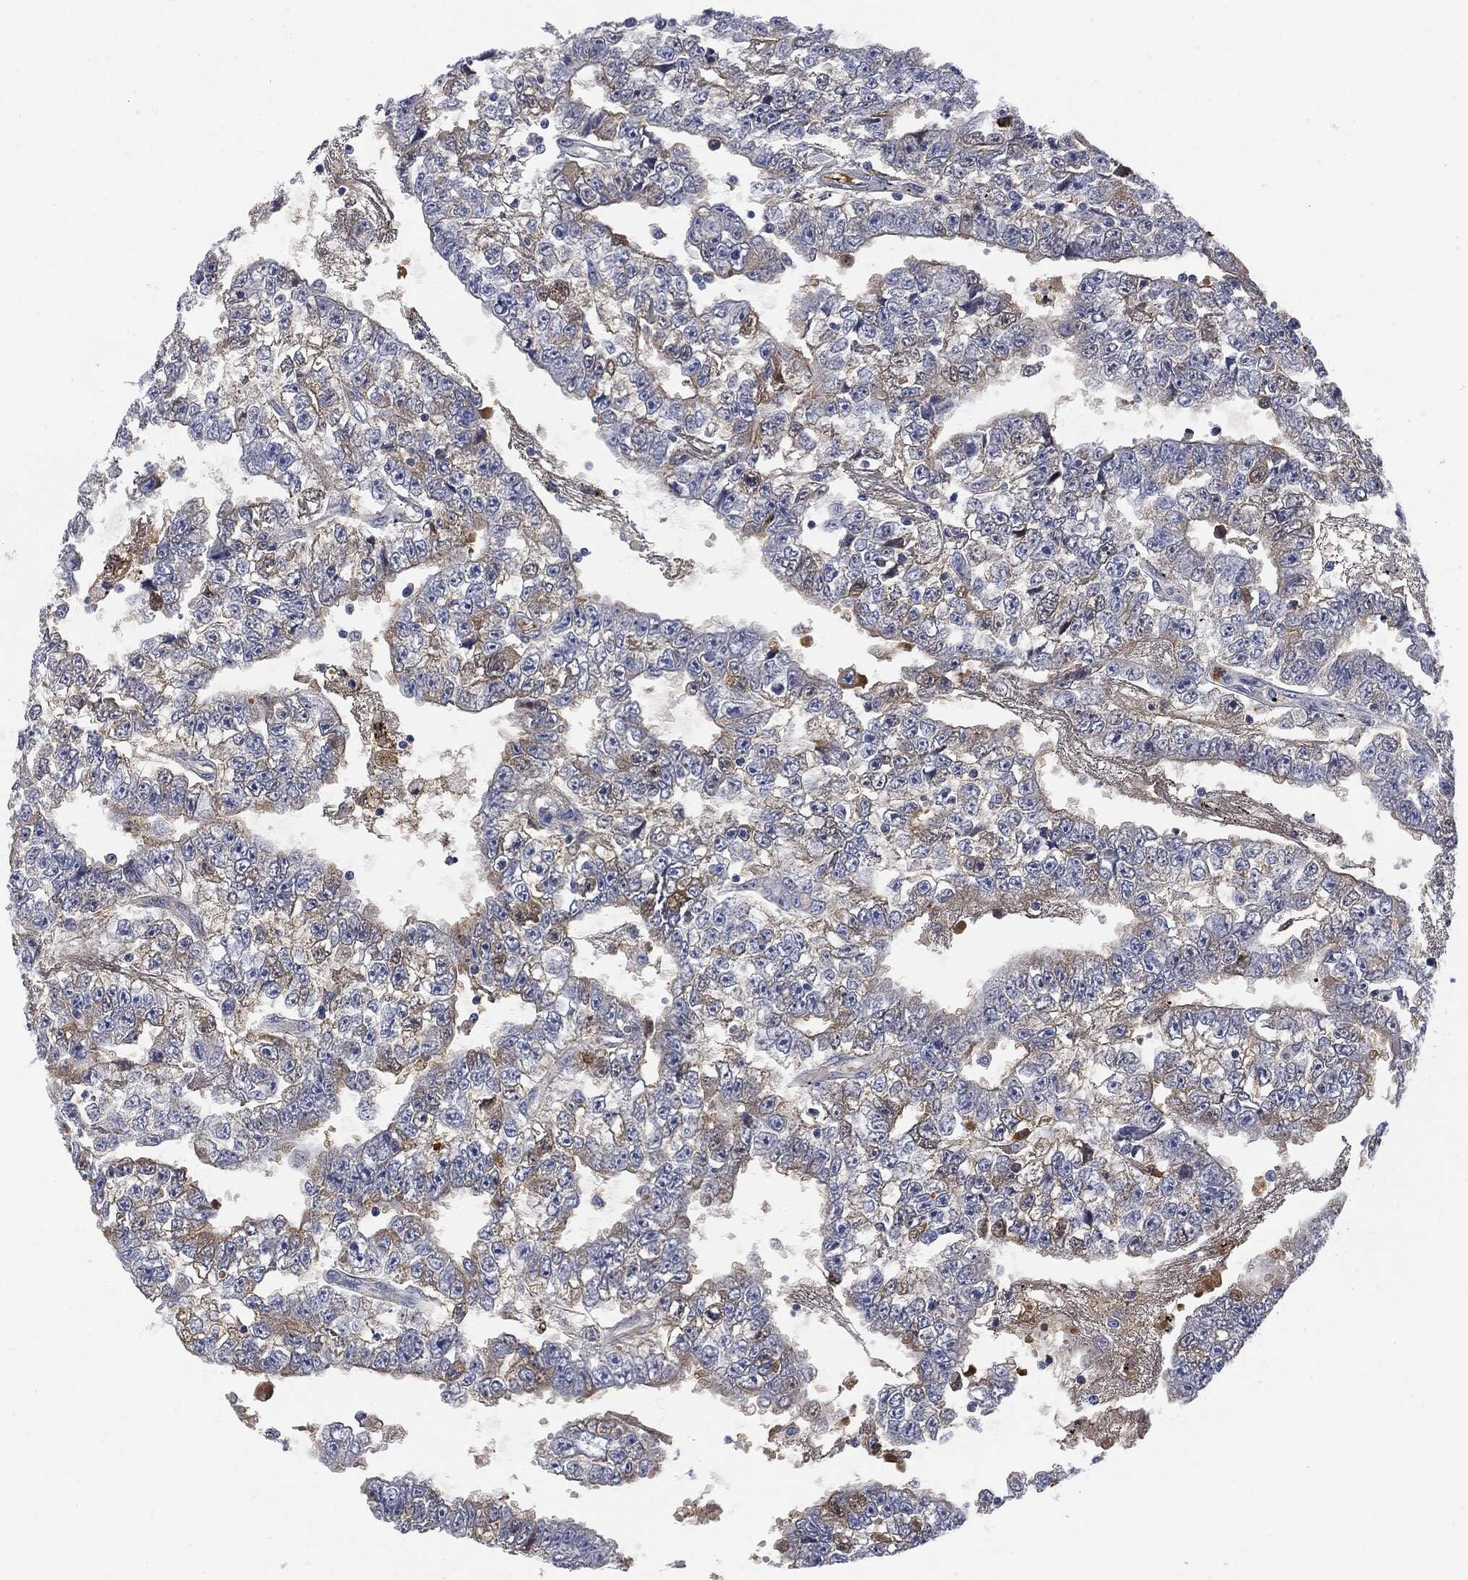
{"staining": {"intensity": "negative", "quantity": "none", "location": "none"}, "tissue": "testis cancer", "cell_type": "Tumor cells", "image_type": "cancer", "snomed": [{"axis": "morphology", "description": "Carcinoma, Embryonal, NOS"}, {"axis": "topography", "description": "Testis"}], "caption": "Immunohistochemistry (IHC) photomicrograph of neoplastic tissue: embryonal carcinoma (testis) stained with DAB (3,3'-diaminobenzidine) exhibits no significant protein staining in tumor cells. (DAB (3,3'-diaminobenzidine) IHC visualized using brightfield microscopy, high magnification).", "gene": "BTK", "patient": {"sex": "male", "age": 25}}